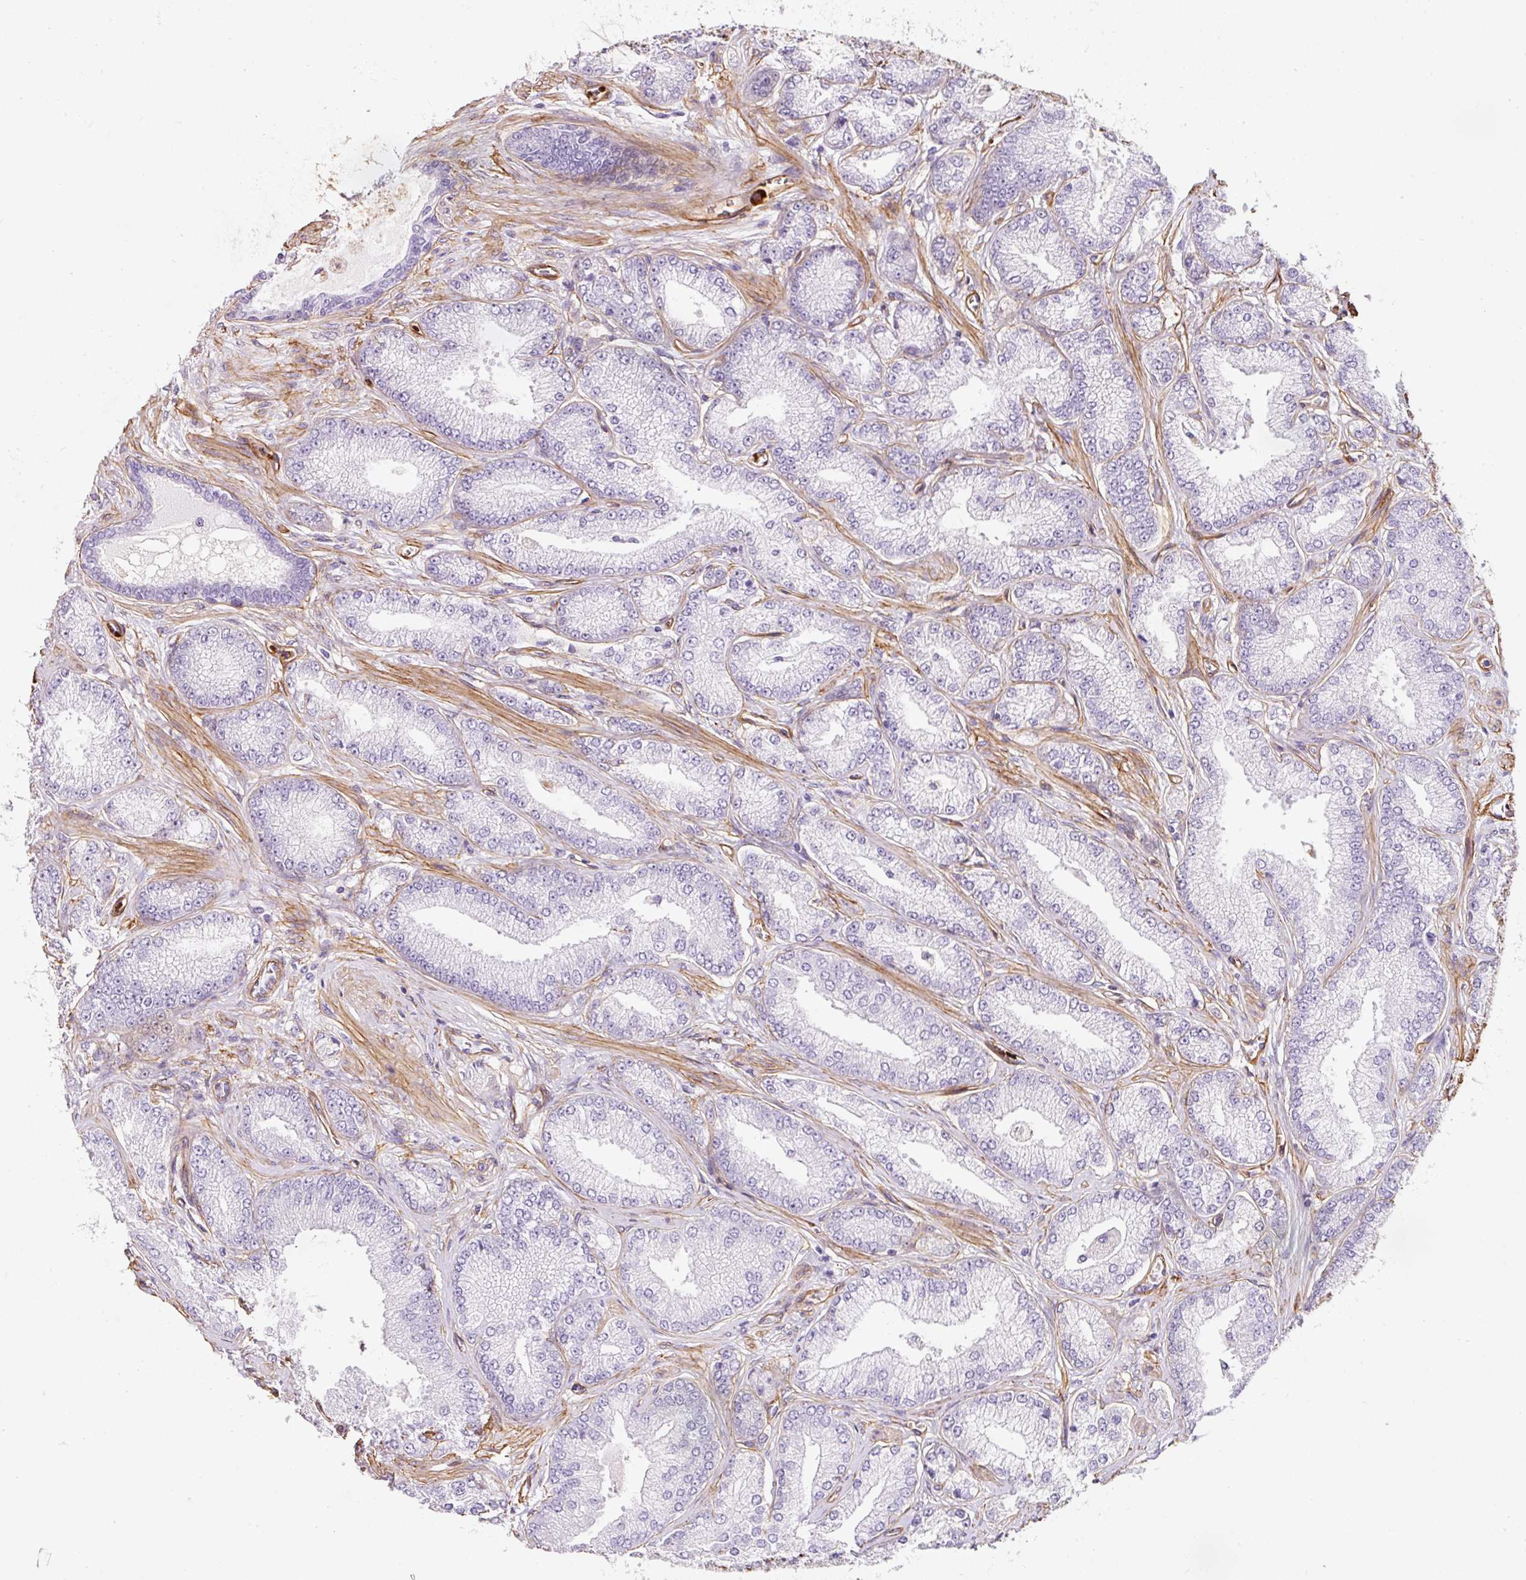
{"staining": {"intensity": "negative", "quantity": "none", "location": "none"}, "tissue": "prostate cancer", "cell_type": "Tumor cells", "image_type": "cancer", "snomed": [{"axis": "morphology", "description": "Adenocarcinoma, High grade"}, {"axis": "topography", "description": "Prostate"}], "caption": "Immunohistochemistry (IHC) image of human prostate adenocarcinoma (high-grade) stained for a protein (brown), which shows no positivity in tumor cells. Brightfield microscopy of immunohistochemistry (IHC) stained with DAB (brown) and hematoxylin (blue), captured at high magnification.", "gene": "LOXL4", "patient": {"sex": "male", "age": 68}}